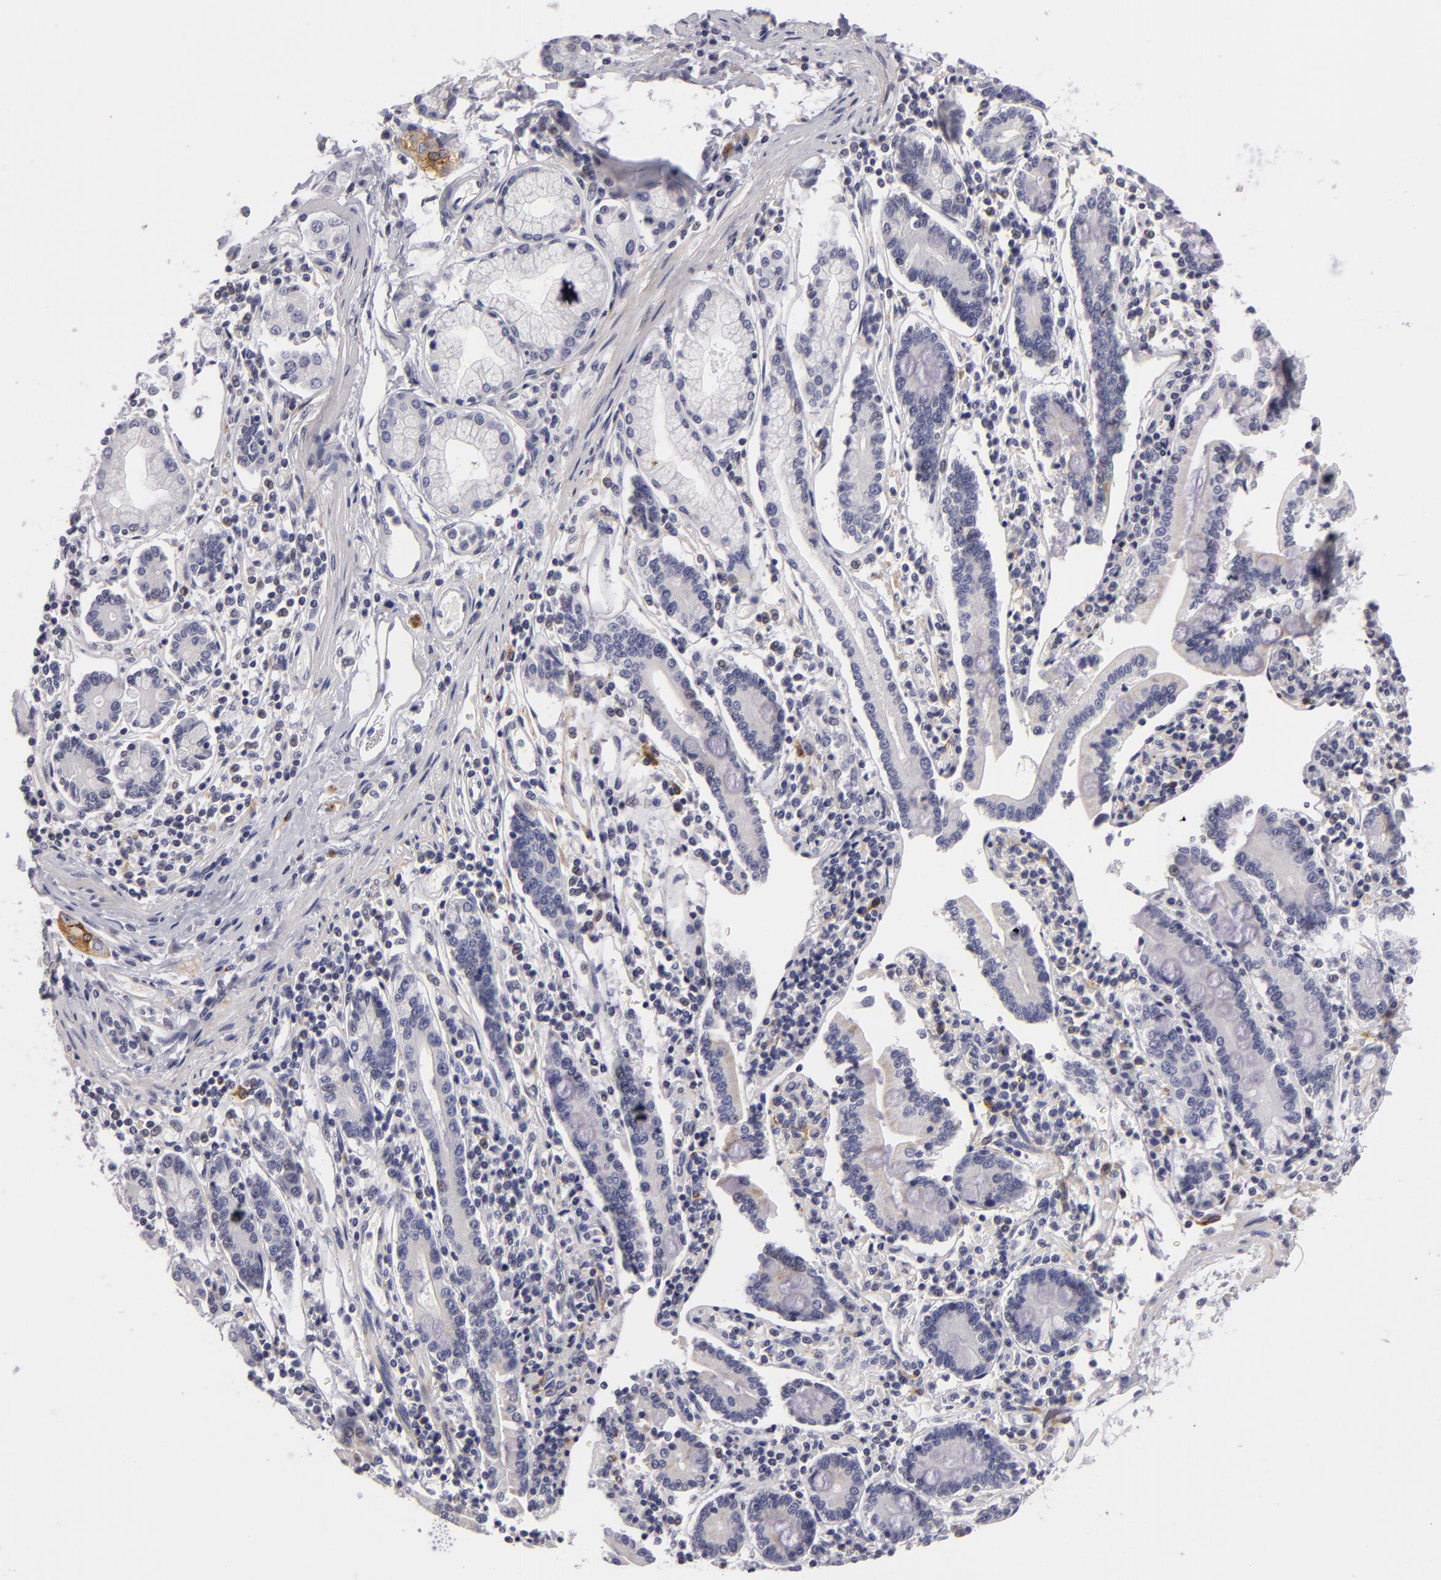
{"staining": {"intensity": "negative", "quantity": "none", "location": "none"}, "tissue": "pancreatic cancer", "cell_type": "Tumor cells", "image_type": "cancer", "snomed": [{"axis": "morphology", "description": "Adenocarcinoma, NOS"}, {"axis": "topography", "description": "Pancreas"}], "caption": "Protein analysis of pancreatic adenocarcinoma exhibits no significant expression in tumor cells.", "gene": "NLGN4X", "patient": {"sex": "female", "age": 57}}